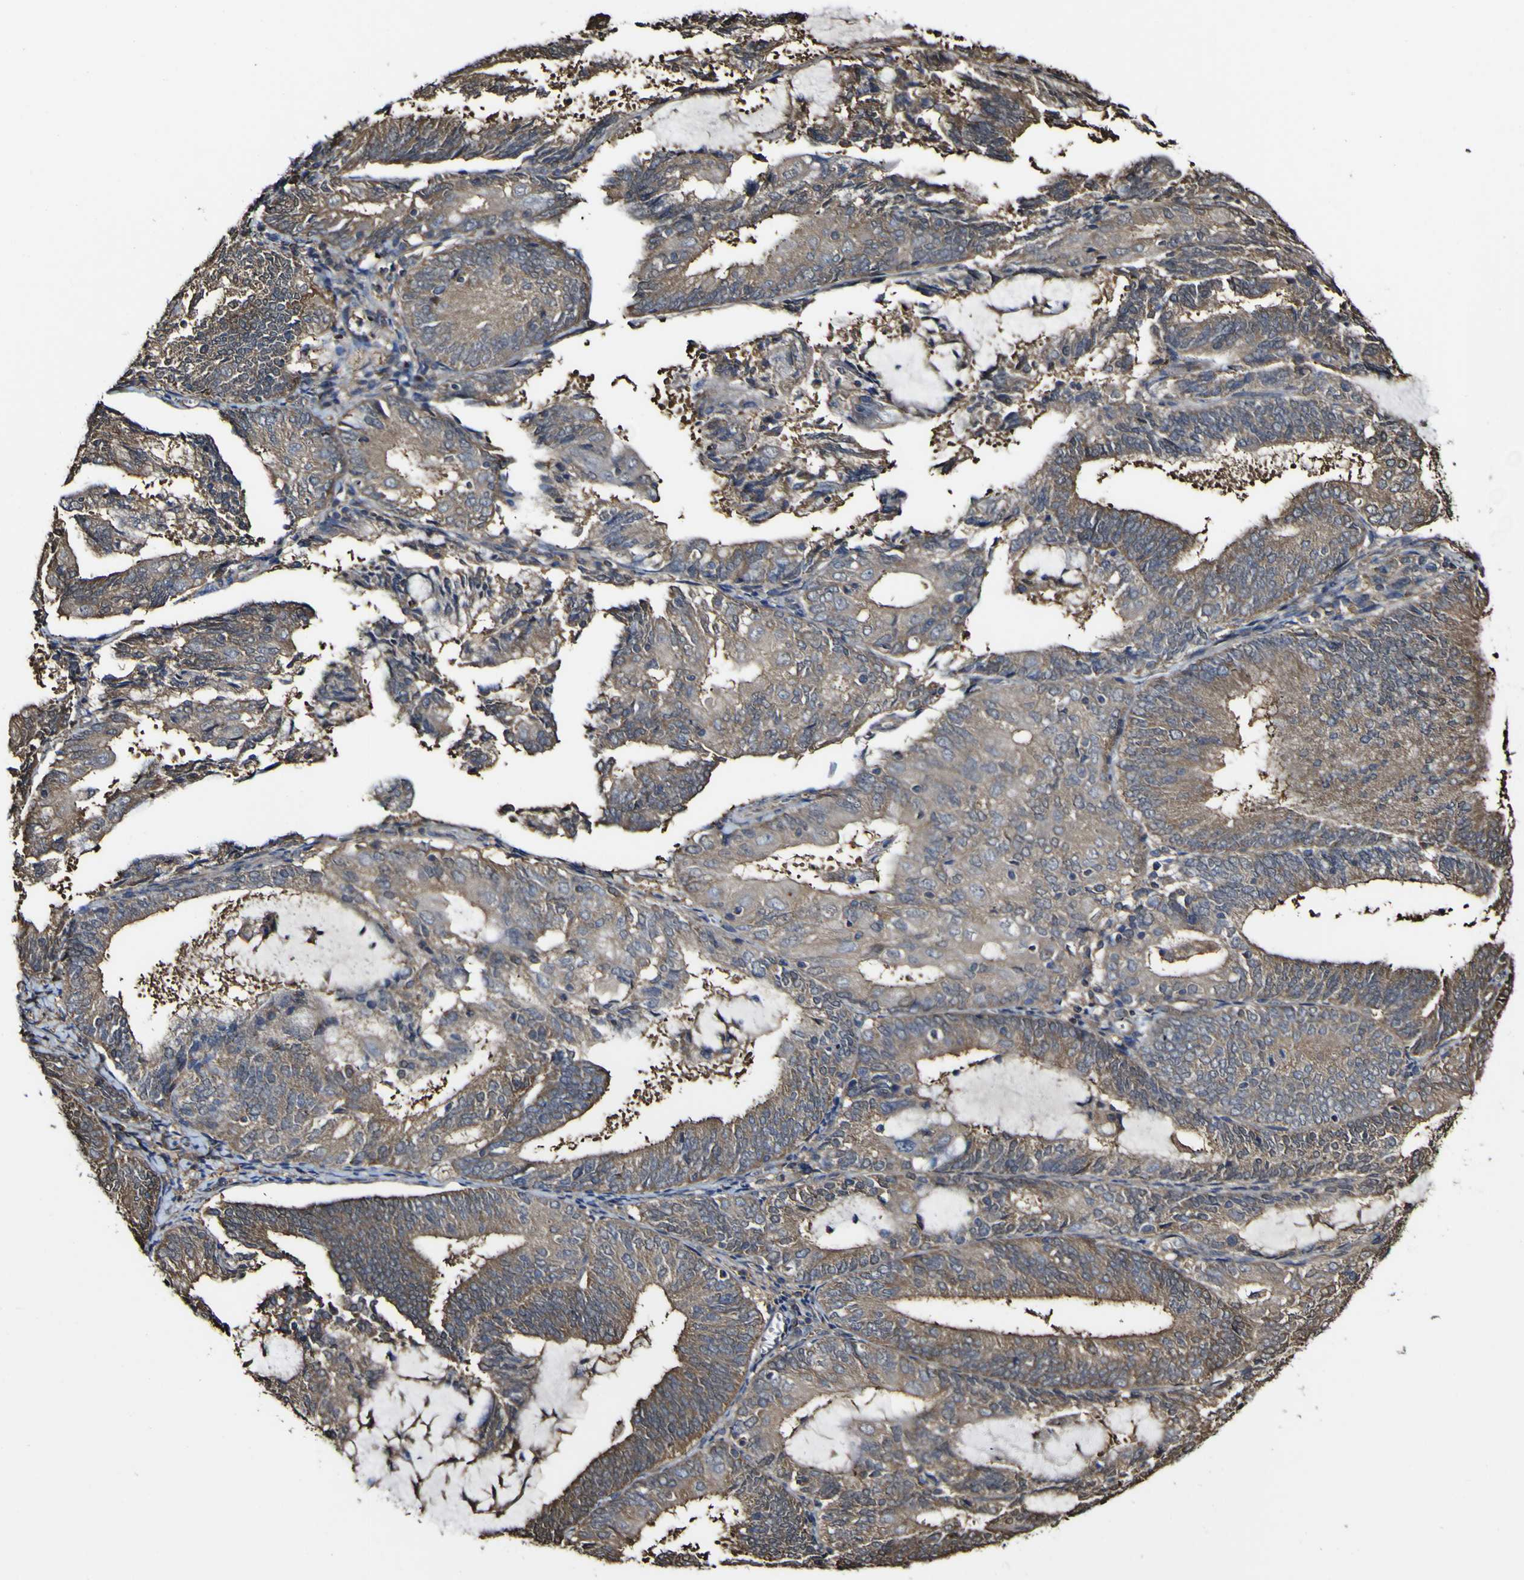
{"staining": {"intensity": "moderate", "quantity": ">75%", "location": "cytoplasmic/membranous"}, "tissue": "endometrial cancer", "cell_type": "Tumor cells", "image_type": "cancer", "snomed": [{"axis": "morphology", "description": "Adenocarcinoma, NOS"}, {"axis": "topography", "description": "Endometrium"}], "caption": "Human endometrial adenocarcinoma stained with a protein marker reveals moderate staining in tumor cells.", "gene": "PTPRR", "patient": {"sex": "female", "age": 81}}